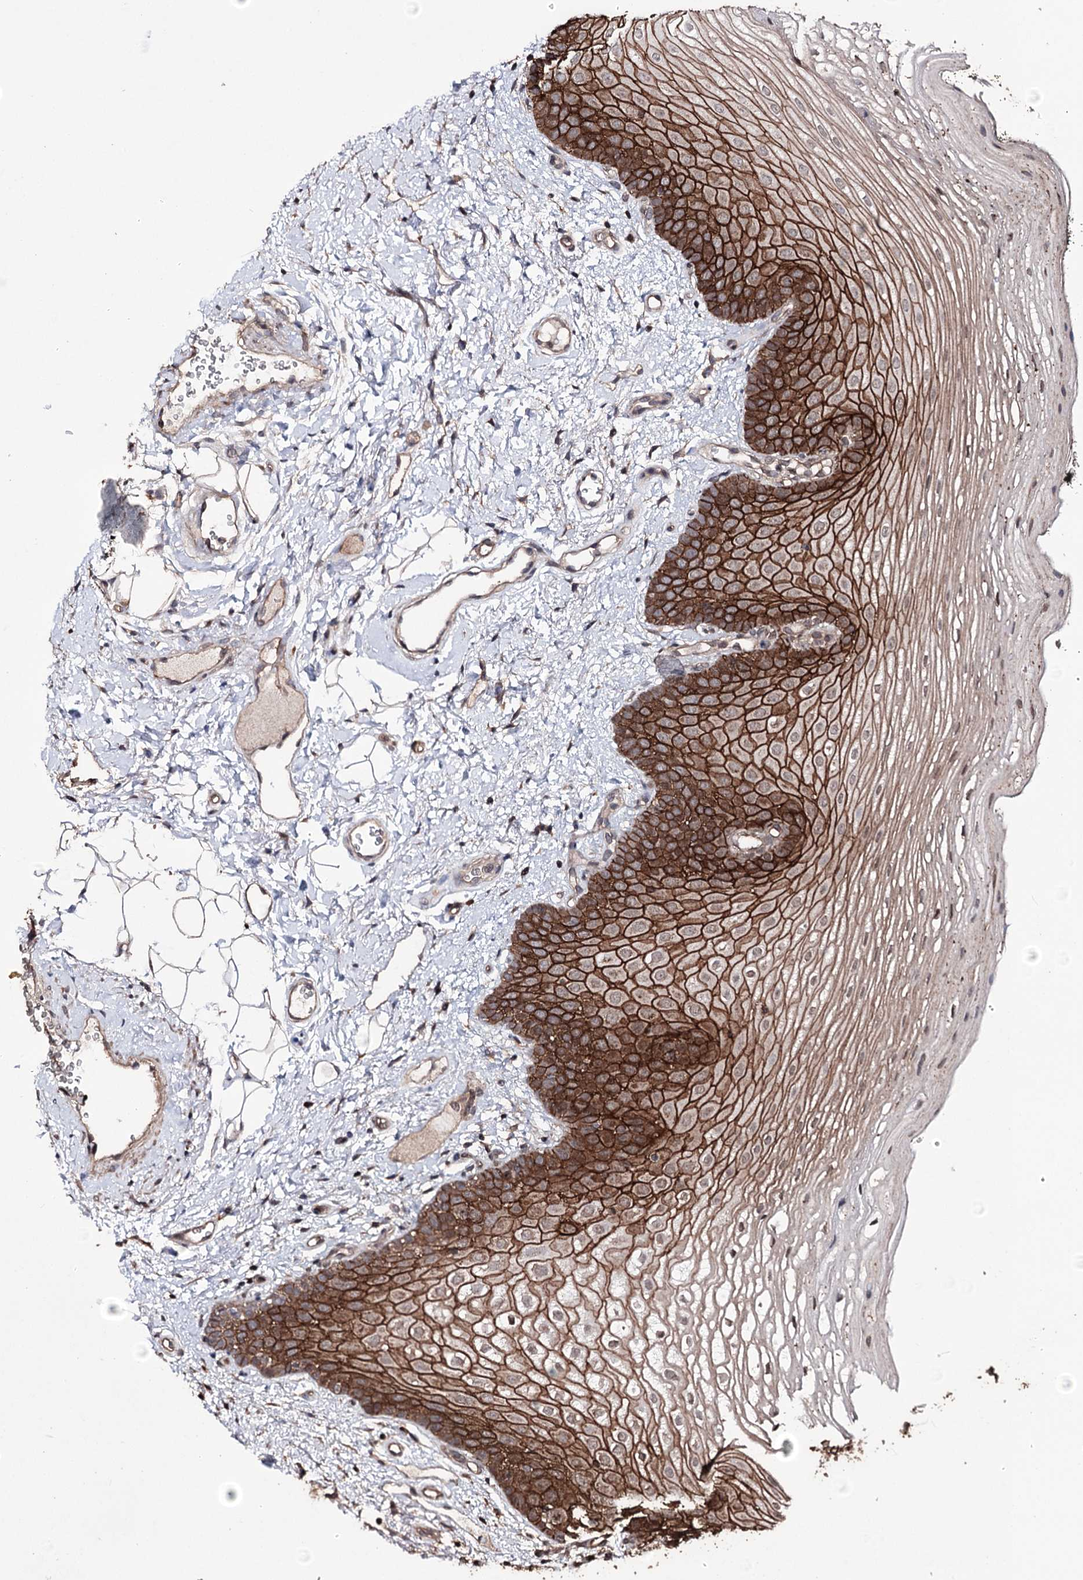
{"staining": {"intensity": "strong", "quantity": ">75%", "location": "cytoplasmic/membranous"}, "tissue": "oral mucosa", "cell_type": "Squamous epithelial cells", "image_type": "normal", "snomed": [{"axis": "morphology", "description": "No evidence of malignacy"}, {"axis": "topography", "description": "Oral tissue"}, {"axis": "topography", "description": "Head-Neck"}], "caption": "A high-resolution photomicrograph shows immunohistochemistry (IHC) staining of benign oral mucosa, which displays strong cytoplasmic/membranous expression in about >75% of squamous epithelial cells.", "gene": "ZNF662", "patient": {"sex": "male", "age": 68}}